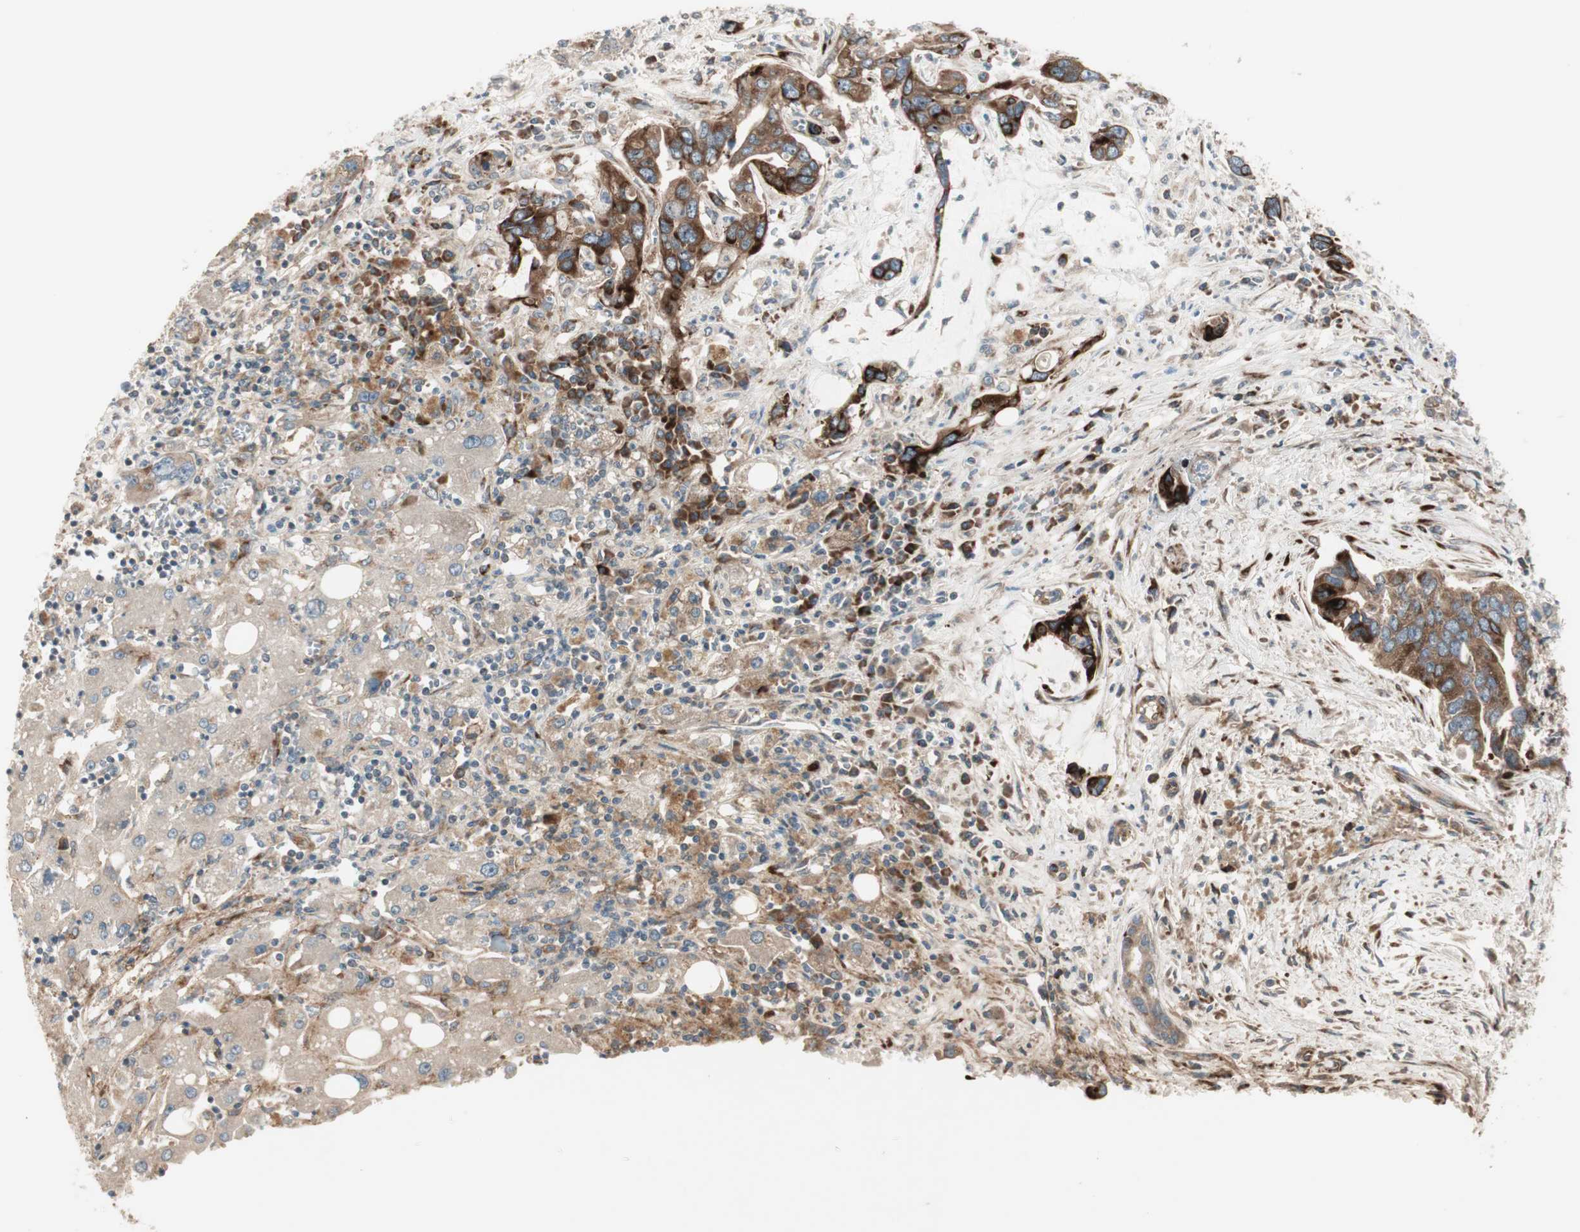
{"staining": {"intensity": "strong", "quantity": ">75%", "location": "cytoplasmic/membranous"}, "tissue": "liver cancer", "cell_type": "Tumor cells", "image_type": "cancer", "snomed": [{"axis": "morphology", "description": "Cholangiocarcinoma"}, {"axis": "topography", "description": "Liver"}], "caption": "Protein staining of liver cholangiocarcinoma tissue reveals strong cytoplasmic/membranous positivity in approximately >75% of tumor cells. The staining was performed using DAB, with brown indicating positive protein expression. Nuclei are stained blue with hematoxylin.", "gene": "PPP2R5E", "patient": {"sex": "female", "age": 65}}